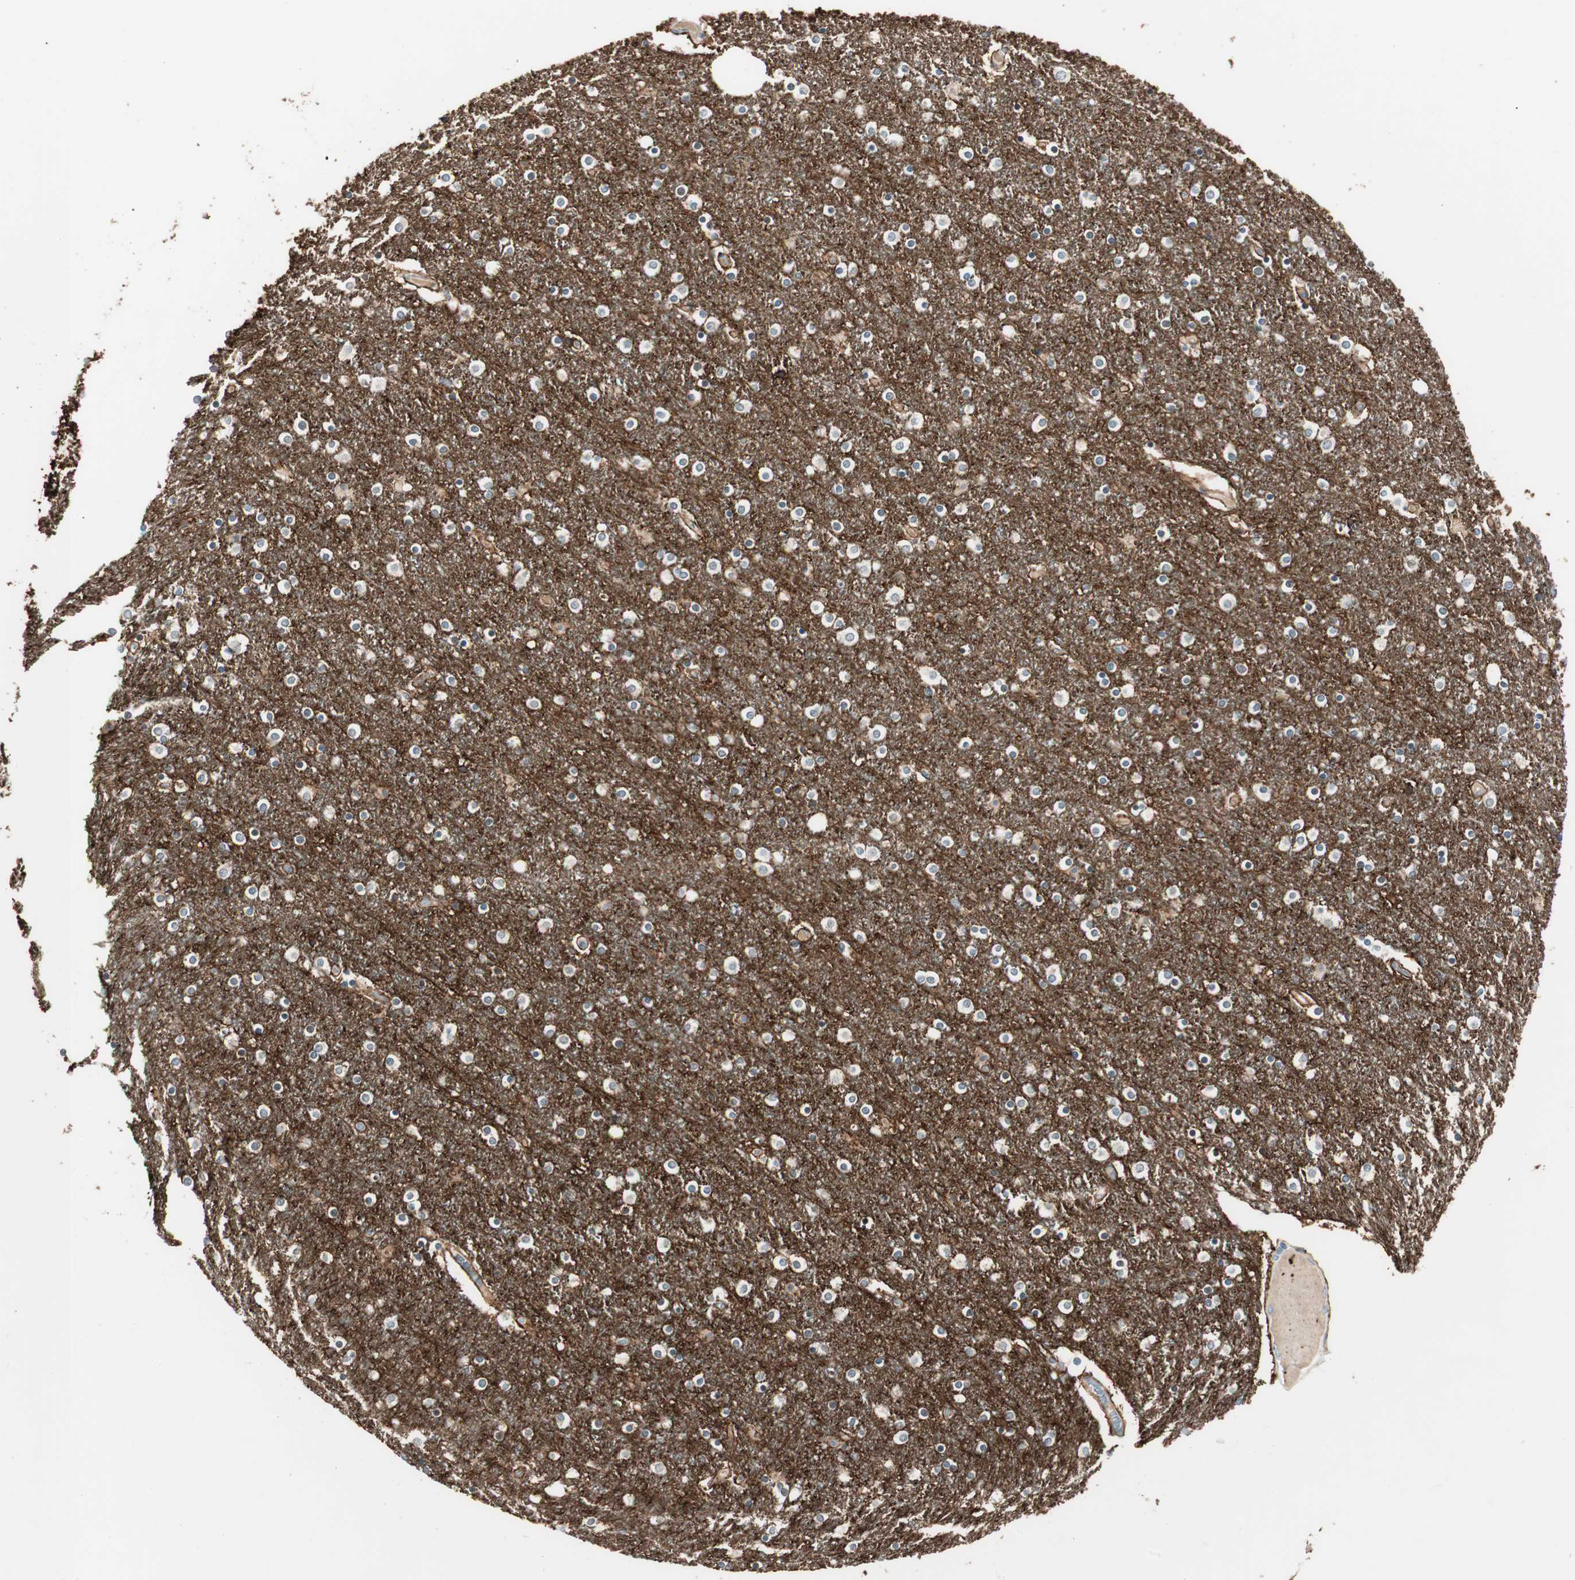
{"staining": {"intensity": "negative", "quantity": "none", "location": "none"}, "tissue": "caudate", "cell_type": "Glial cells", "image_type": "normal", "snomed": [{"axis": "morphology", "description": "Normal tissue, NOS"}, {"axis": "topography", "description": "Lateral ventricle wall"}], "caption": "DAB (3,3'-diaminobenzidine) immunohistochemical staining of unremarkable human caudate displays no significant staining in glial cells.", "gene": "GNAO1", "patient": {"sex": "female", "age": 54}}